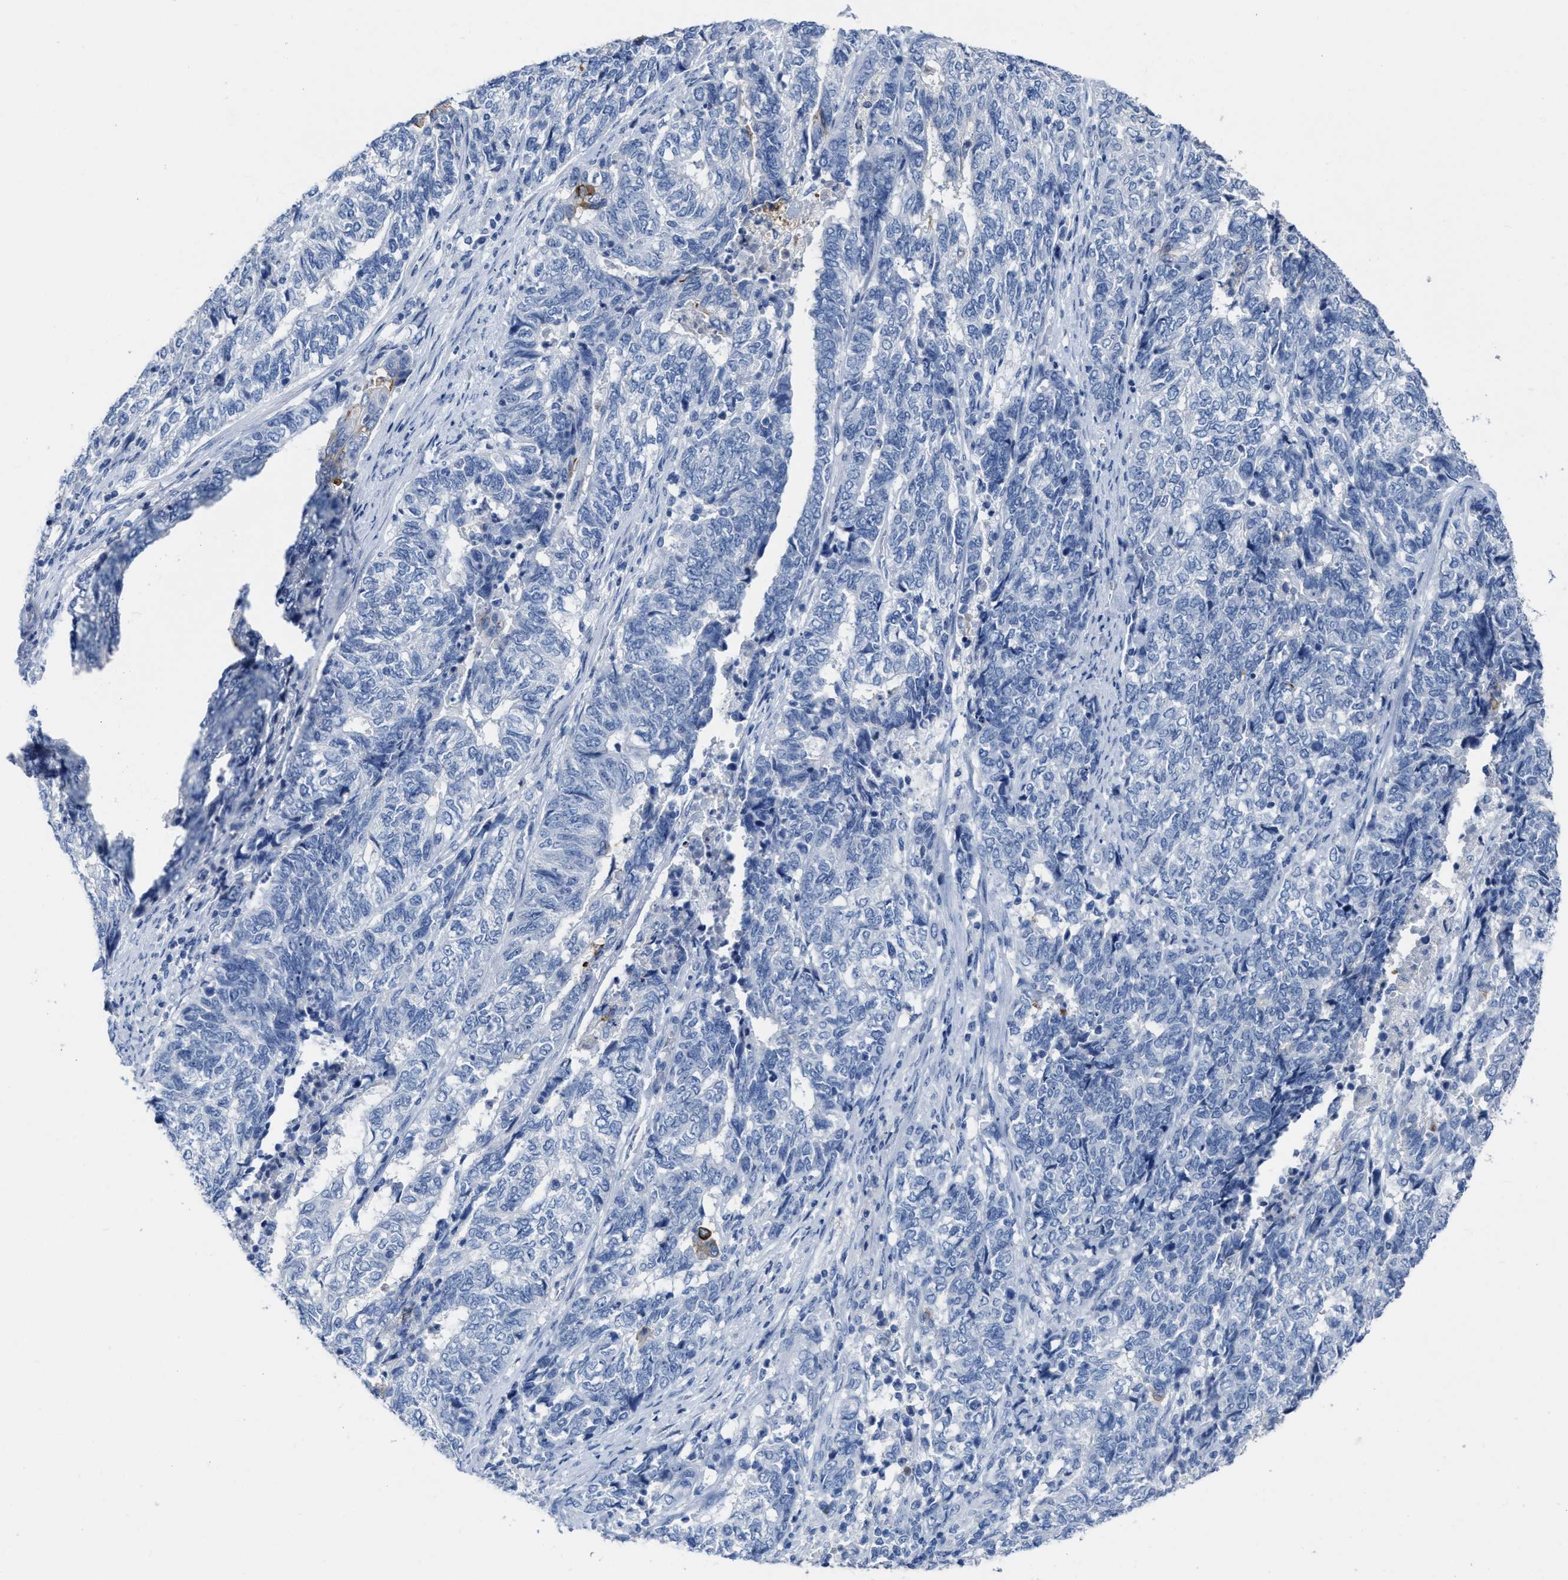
{"staining": {"intensity": "negative", "quantity": "none", "location": "none"}, "tissue": "endometrial cancer", "cell_type": "Tumor cells", "image_type": "cancer", "snomed": [{"axis": "morphology", "description": "Adenocarcinoma, NOS"}, {"axis": "topography", "description": "Endometrium"}], "caption": "The micrograph shows no staining of tumor cells in adenocarcinoma (endometrial).", "gene": "CEACAM5", "patient": {"sex": "female", "age": 80}}